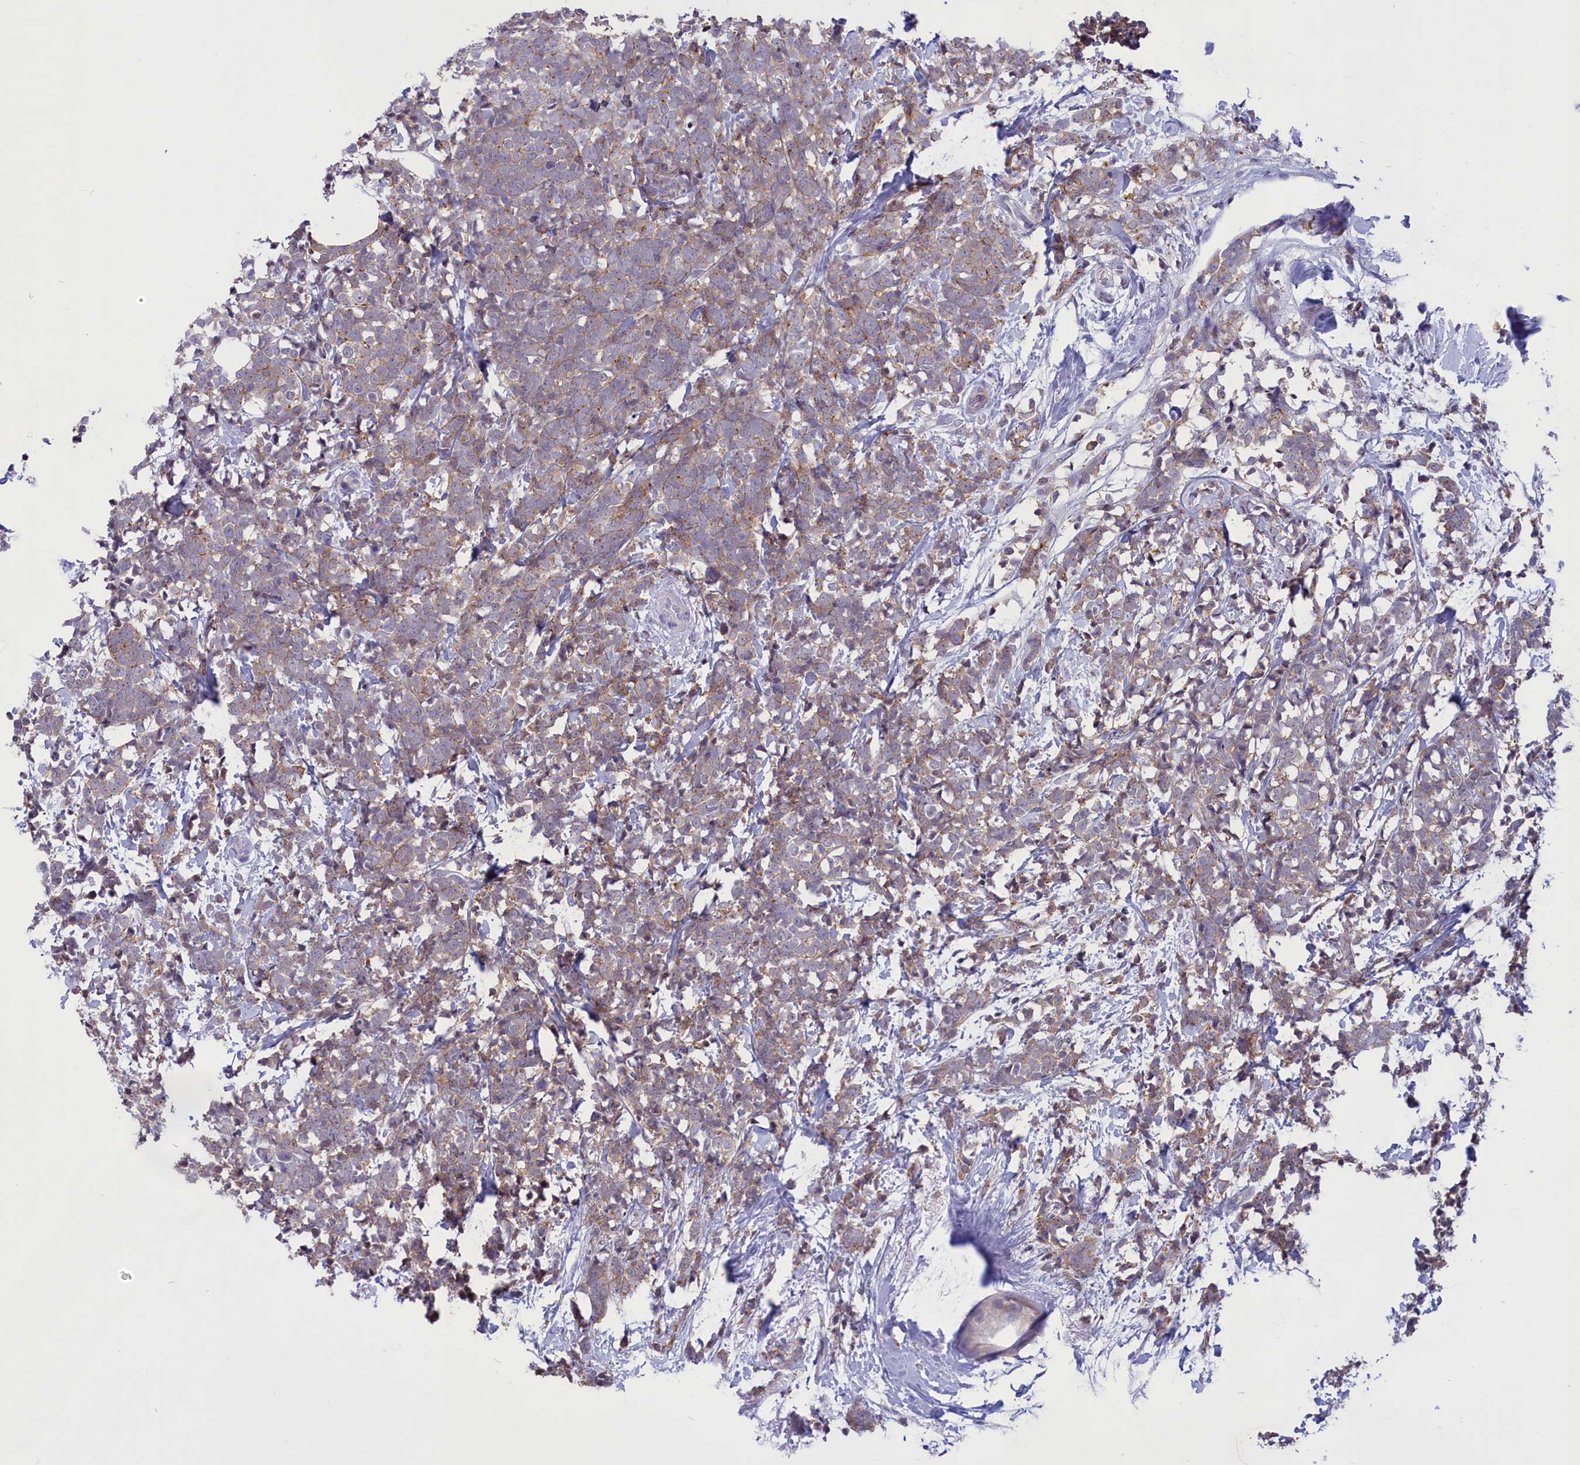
{"staining": {"intensity": "weak", "quantity": "25%-75%", "location": "cytoplasmic/membranous"}, "tissue": "breast cancer", "cell_type": "Tumor cells", "image_type": "cancer", "snomed": [{"axis": "morphology", "description": "Lobular carcinoma"}, {"axis": "topography", "description": "Breast"}], "caption": "The micrograph reveals a brown stain indicating the presence of a protein in the cytoplasmic/membranous of tumor cells in breast lobular carcinoma. (DAB IHC with brightfield microscopy, high magnification).", "gene": "CORO2A", "patient": {"sex": "female", "age": 58}}